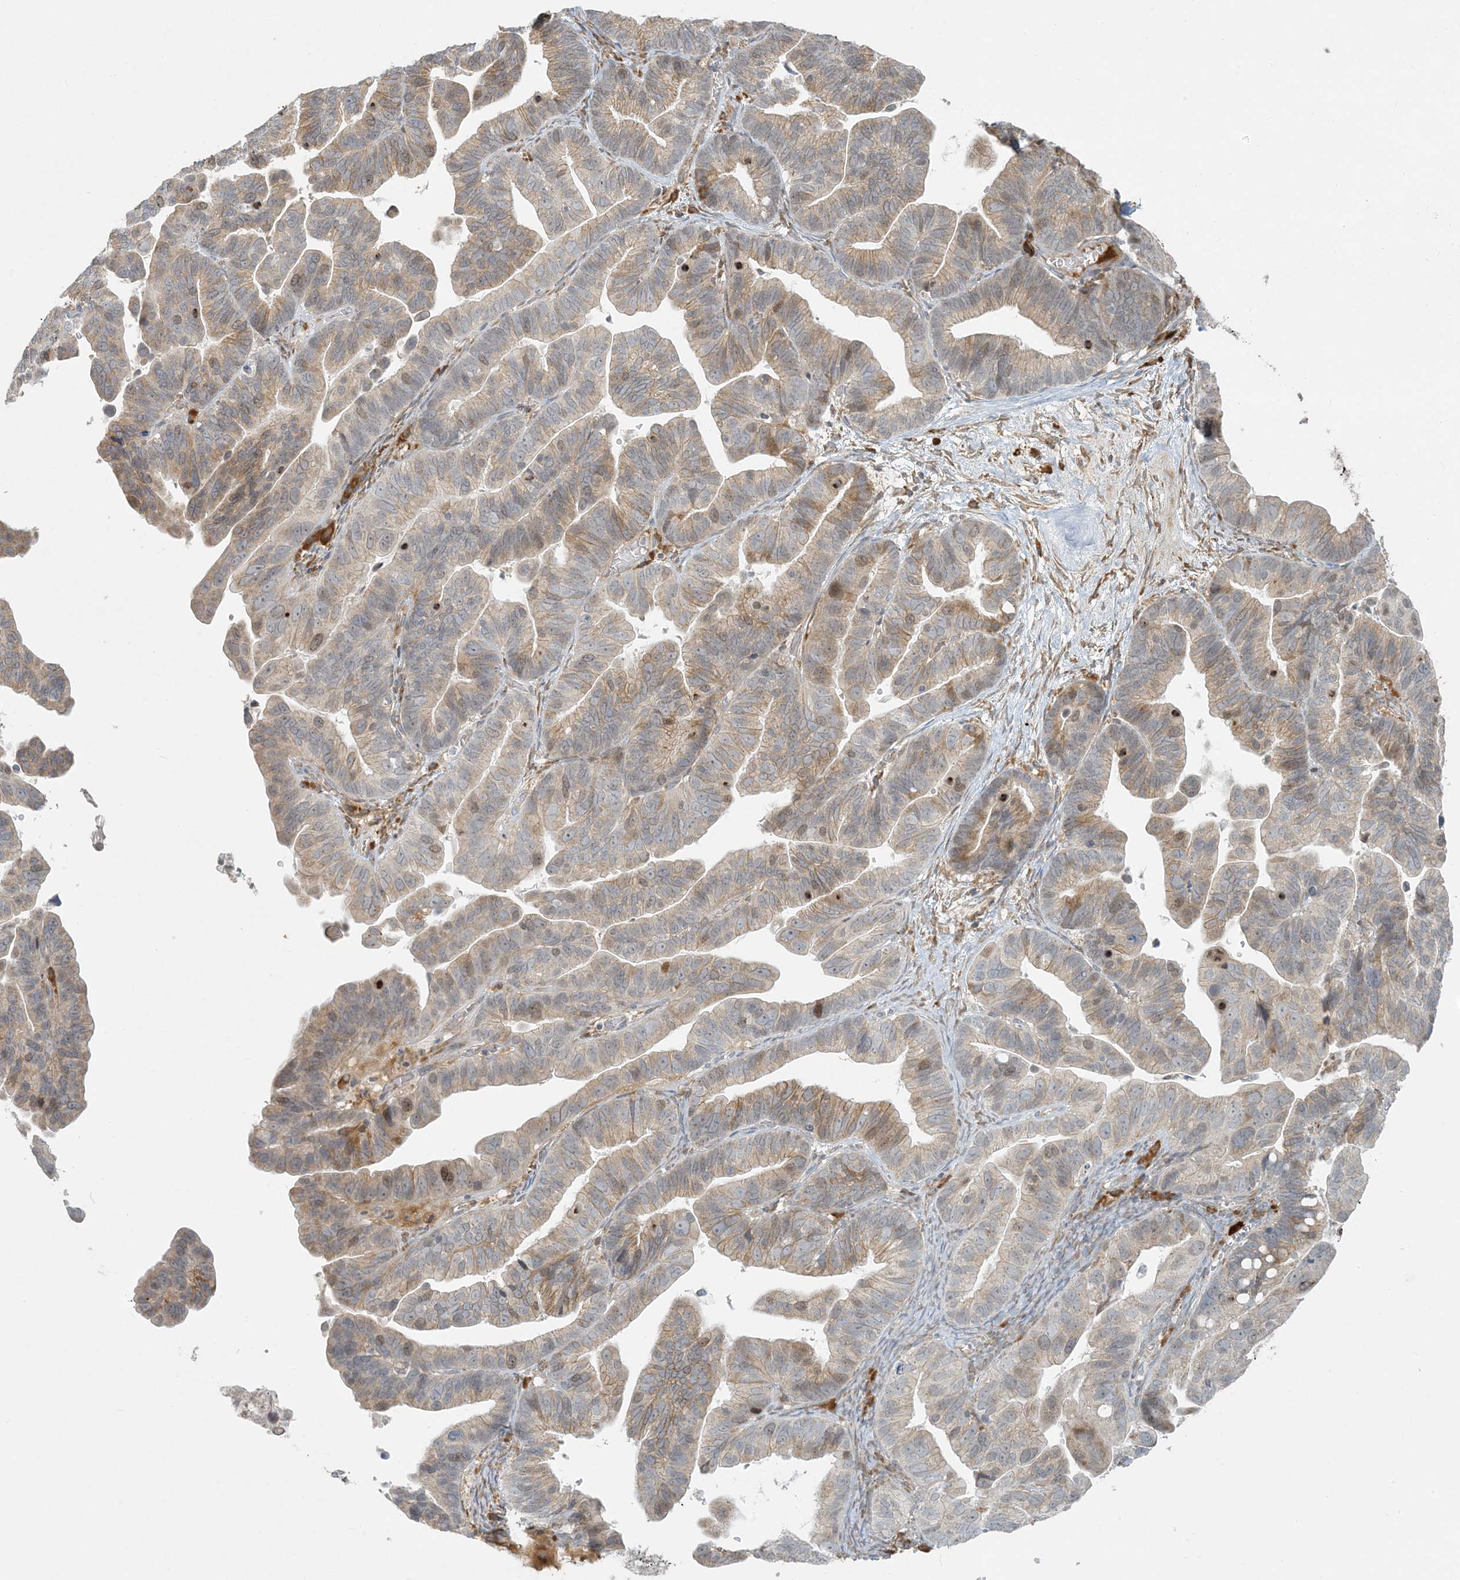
{"staining": {"intensity": "weak", "quantity": ">75%", "location": "cytoplasmic/membranous,nuclear"}, "tissue": "ovarian cancer", "cell_type": "Tumor cells", "image_type": "cancer", "snomed": [{"axis": "morphology", "description": "Cystadenocarcinoma, serous, NOS"}, {"axis": "topography", "description": "Ovary"}], "caption": "Protein staining displays weak cytoplasmic/membranous and nuclear positivity in about >75% of tumor cells in ovarian cancer (serous cystadenocarcinoma).", "gene": "HACL1", "patient": {"sex": "female", "age": 56}}